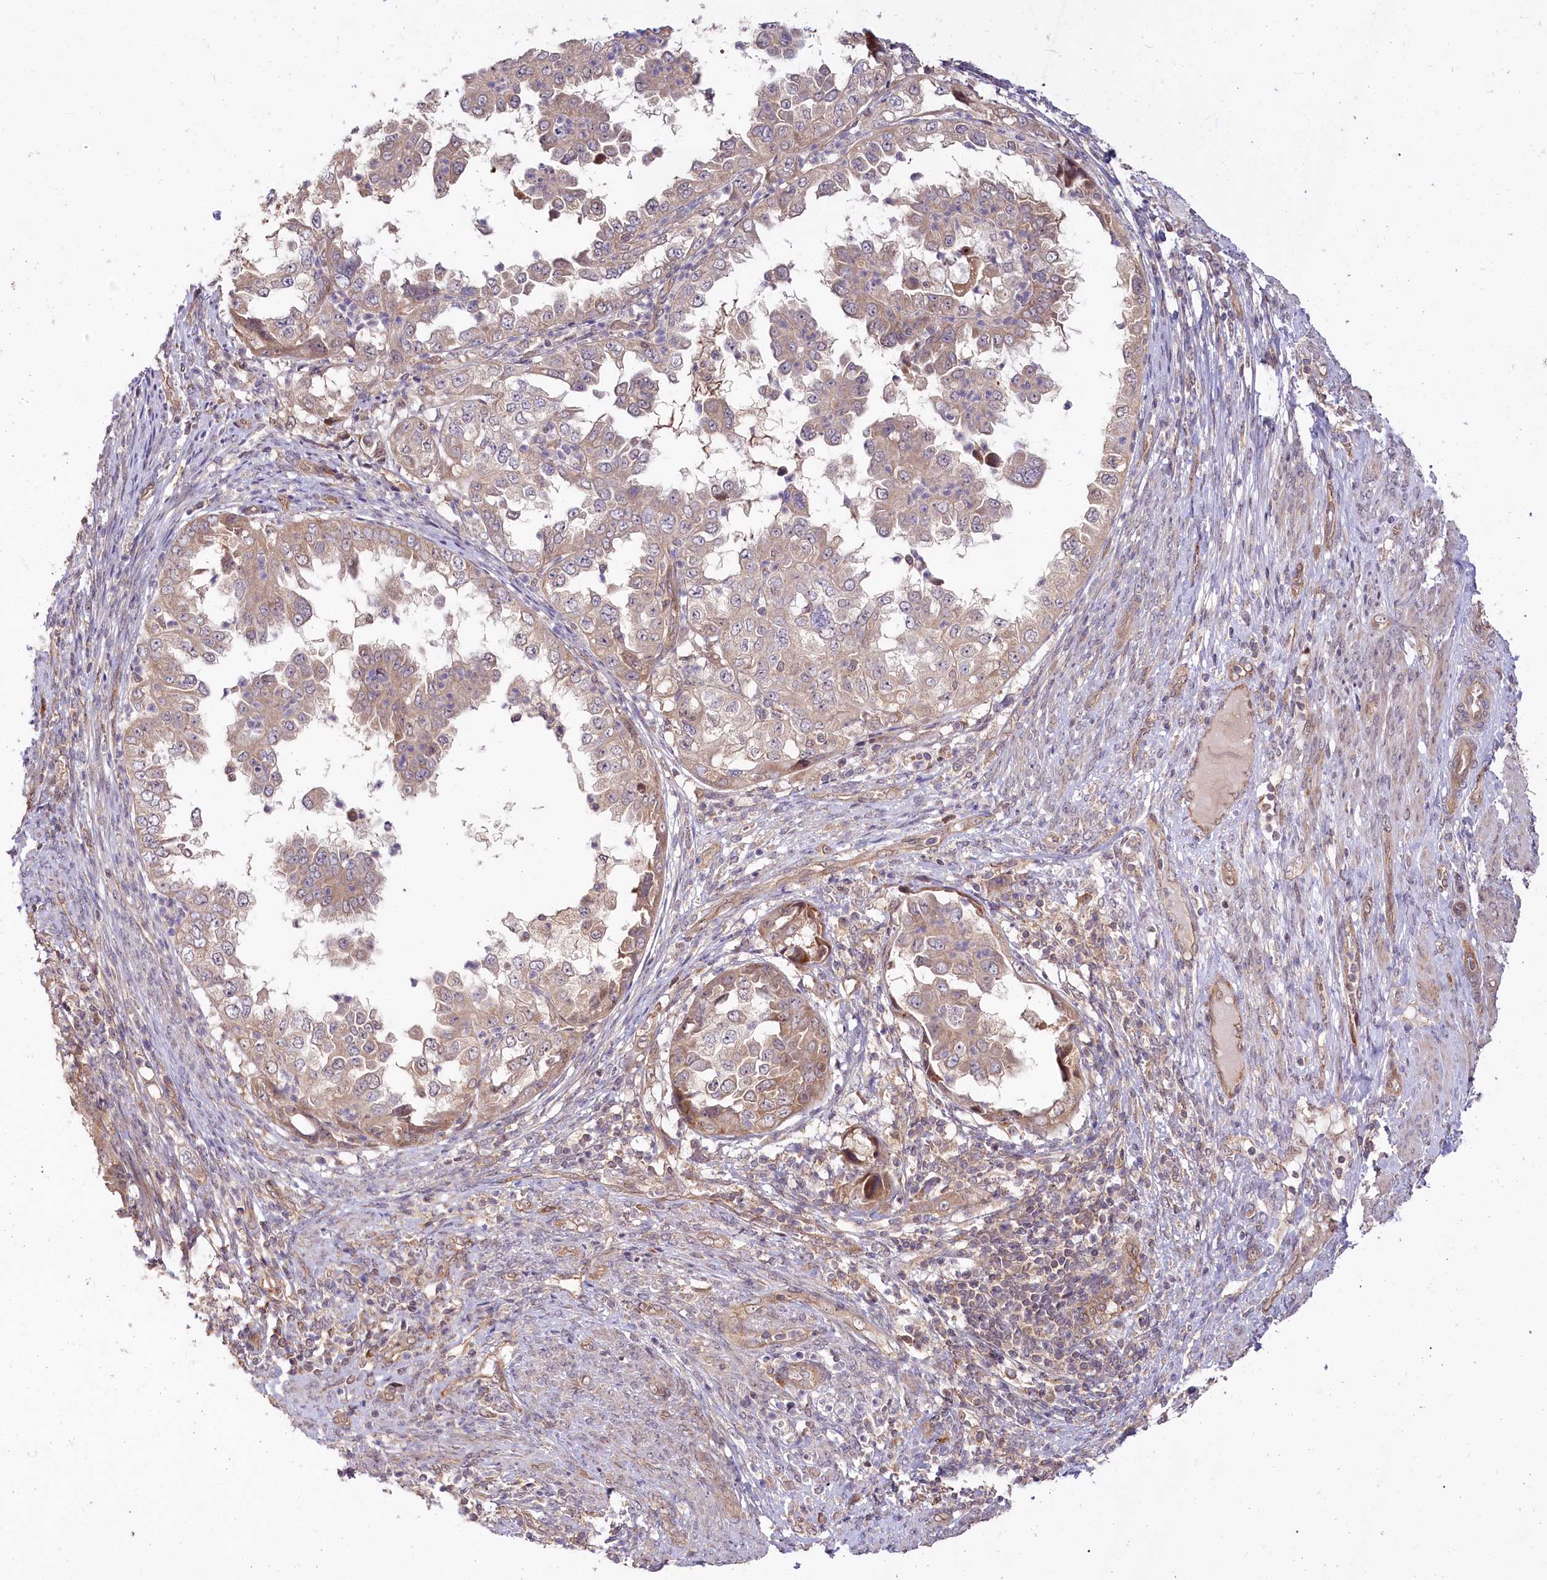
{"staining": {"intensity": "weak", "quantity": ">75%", "location": "cytoplasmic/membranous"}, "tissue": "endometrial cancer", "cell_type": "Tumor cells", "image_type": "cancer", "snomed": [{"axis": "morphology", "description": "Adenocarcinoma, NOS"}, {"axis": "topography", "description": "Endometrium"}], "caption": "A photomicrograph of endometrial cancer (adenocarcinoma) stained for a protein exhibits weak cytoplasmic/membranous brown staining in tumor cells.", "gene": "CEP70", "patient": {"sex": "female", "age": 85}}